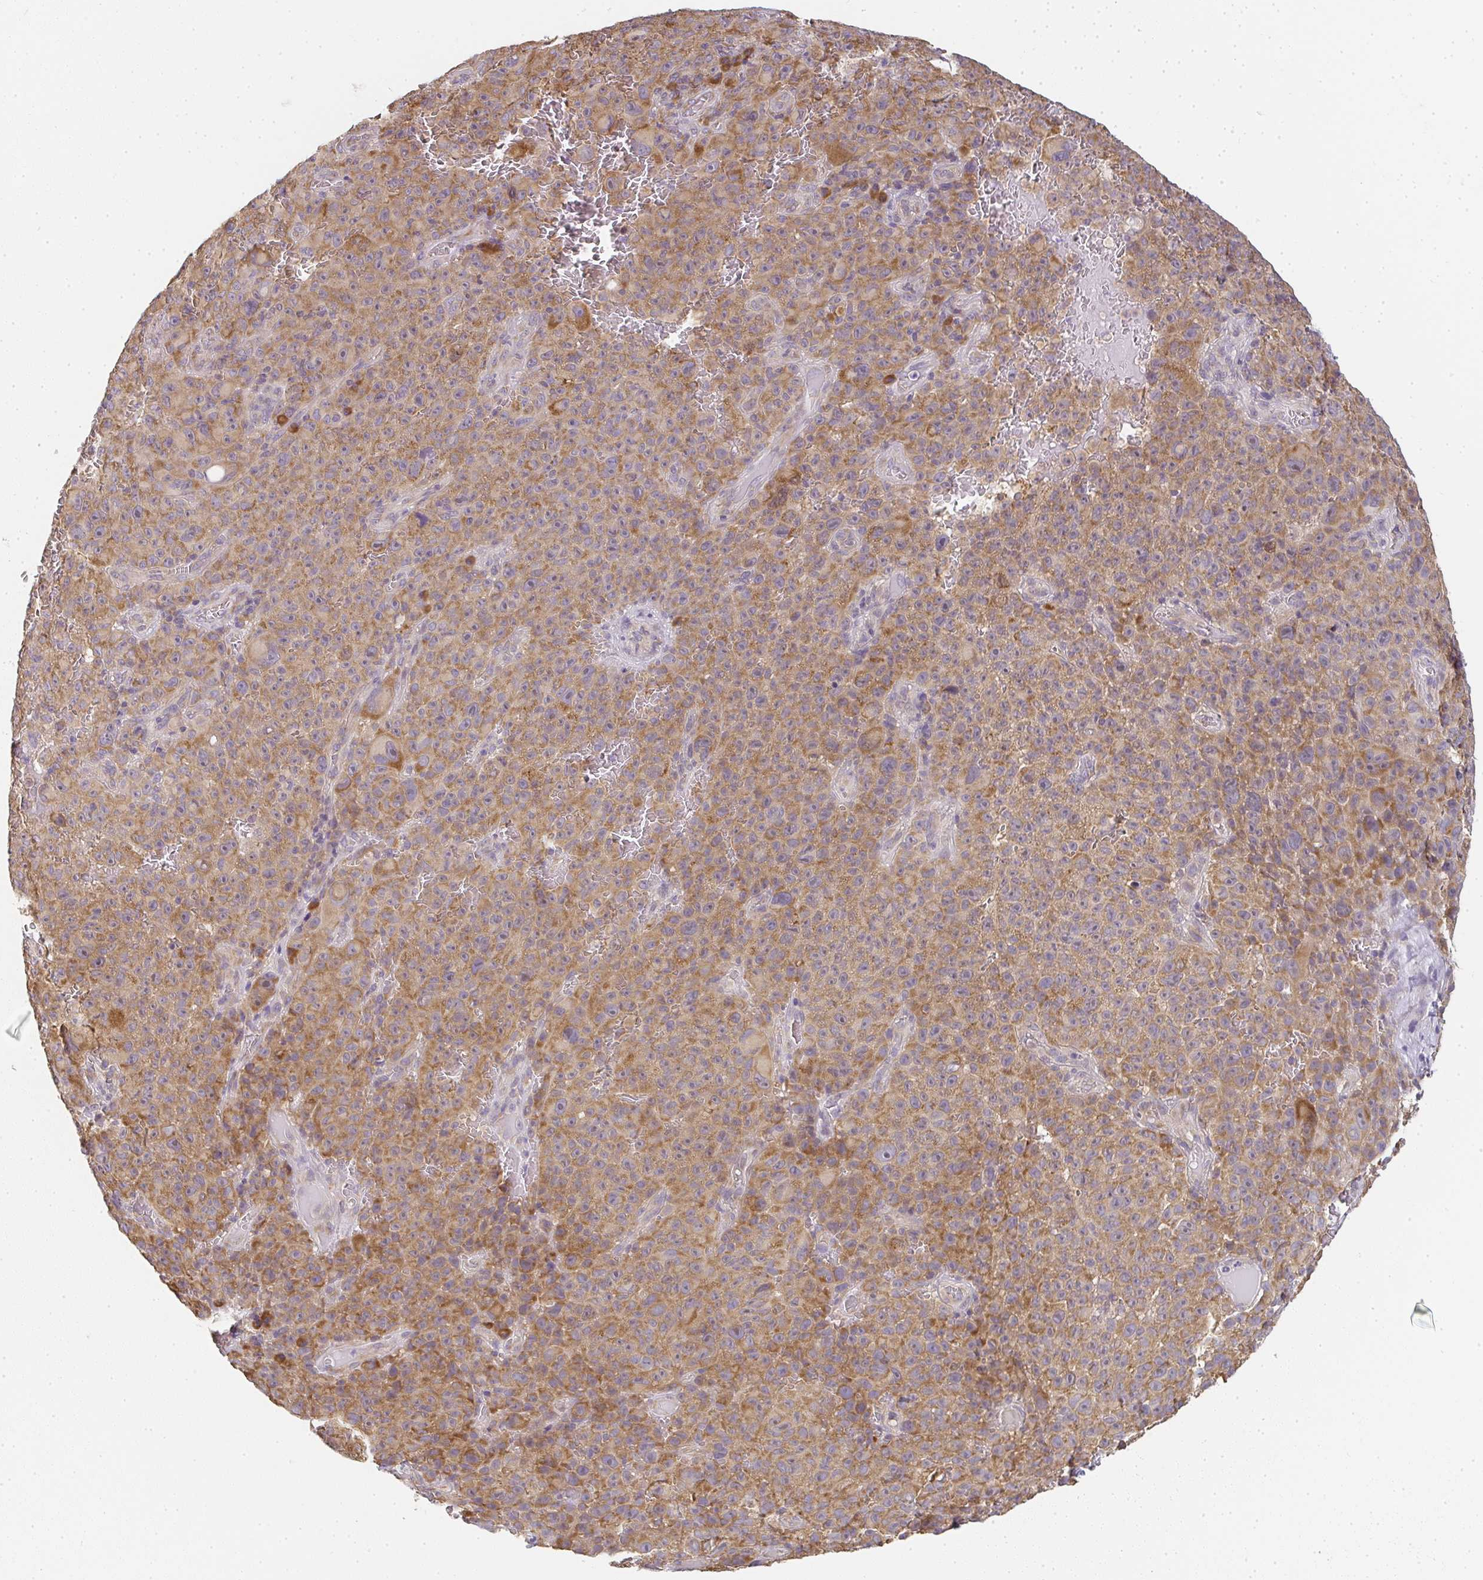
{"staining": {"intensity": "moderate", "quantity": ">75%", "location": "cytoplasmic/membranous"}, "tissue": "melanoma", "cell_type": "Tumor cells", "image_type": "cancer", "snomed": [{"axis": "morphology", "description": "Malignant melanoma, NOS"}, {"axis": "topography", "description": "Skin"}], "caption": "Immunohistochemical staining of human malignant melanoma demonstrates medium levels of moderate cytoplasmic/membranous staining in approximately >75% of tumor cells. The staining was performed using DAB to visualize the protein expression in brown, while the nuclei were stained in blue with hematoxylin (Magnification: 20x).", "gene": "SLC35B3", "patient": {"sex": "female", "age": 82}}